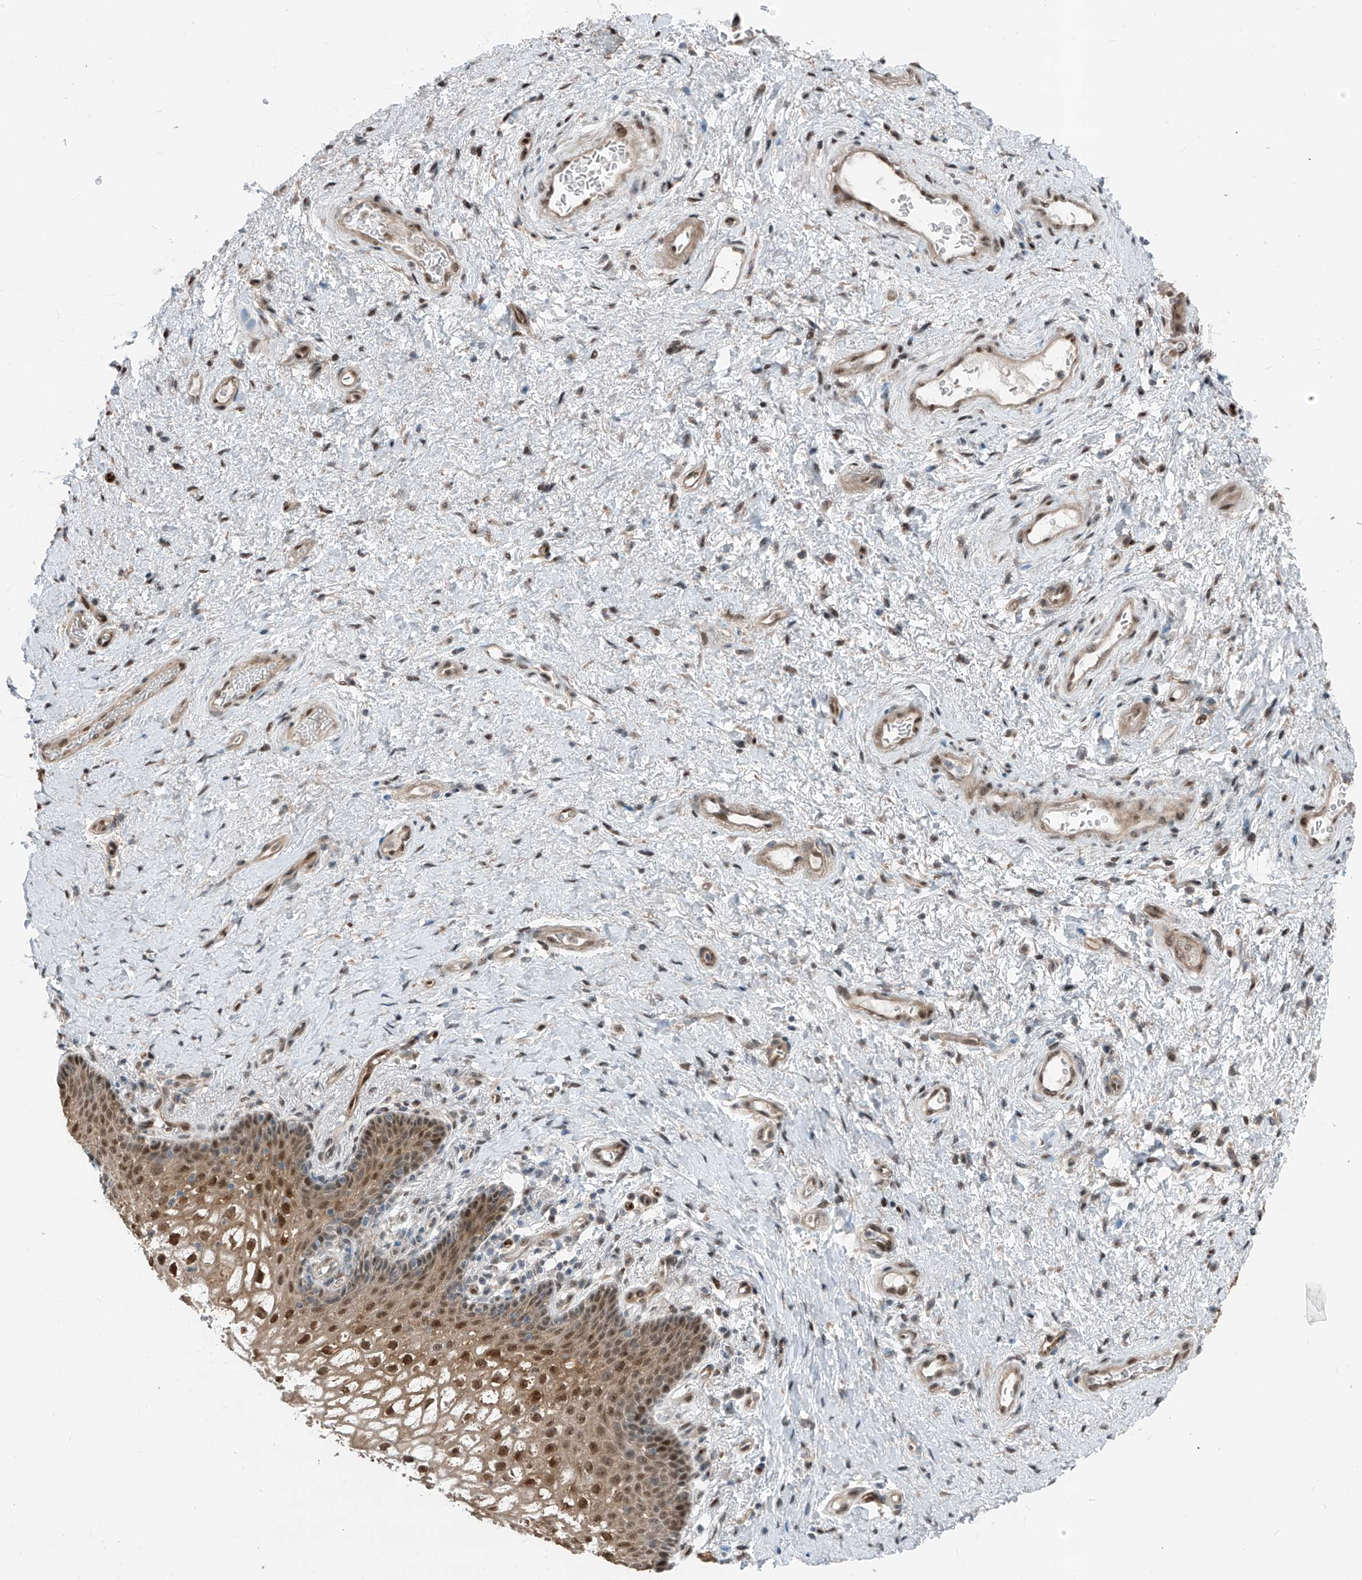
{"staining": {"intensity": "strong", "quantity": ">75%", "location": "cytoplasmic/membranous,nuclear"}, "tissue": "vagina", "cell_type": "Squamous epithelial cells", "image_type": "normal", "snomed": [{"axis": "morphology", "description": "Normal tissue, NOS"}, {"axis": "topography", "description": "Vagina"}], "caption": "Protein analysis of unremarkable vagina demonstrates strong cytoplasmic/membranous,nuclear positivity in approximately >75% of squamous epithelial cells.", "gene": "RBP7", "patient": {"sex": "female", "age": 60}}